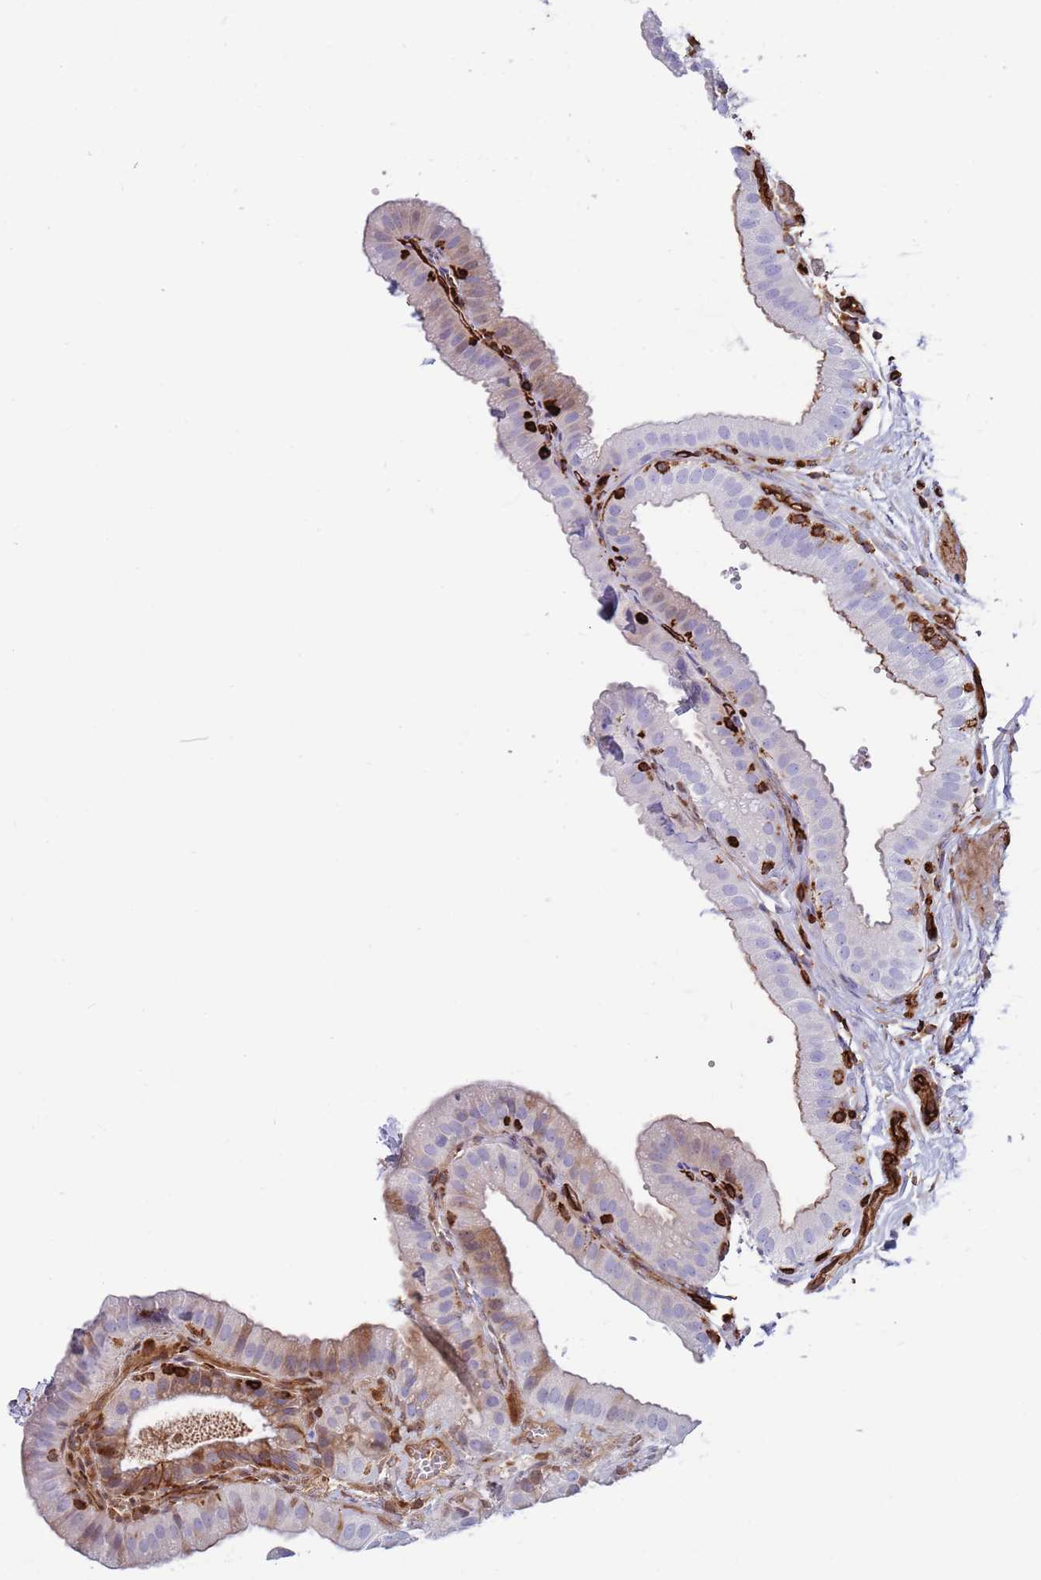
{"staining": {"intensity": "weak", "quantity": "<25%", "location": "cytoplasmic/membranous"}, "tissue": "gallbladder", "cell_type": "Glandular cells", "image_type": "normal", "snomed": [{"axis": "morphology", "description": "Normal tissue, NOS"}, {"axis": "topography", "description": "Gallbladder"}], "caption": "Immunohistochemical staining of unremarkable human gallbladder reveals no significant positivity in glandular cells. (Immunohistochemistry (ihc), brightfield microscopy, high magnification).", "gene": "KBTBD6", "patient": {"sex": "female", "age": 61}}